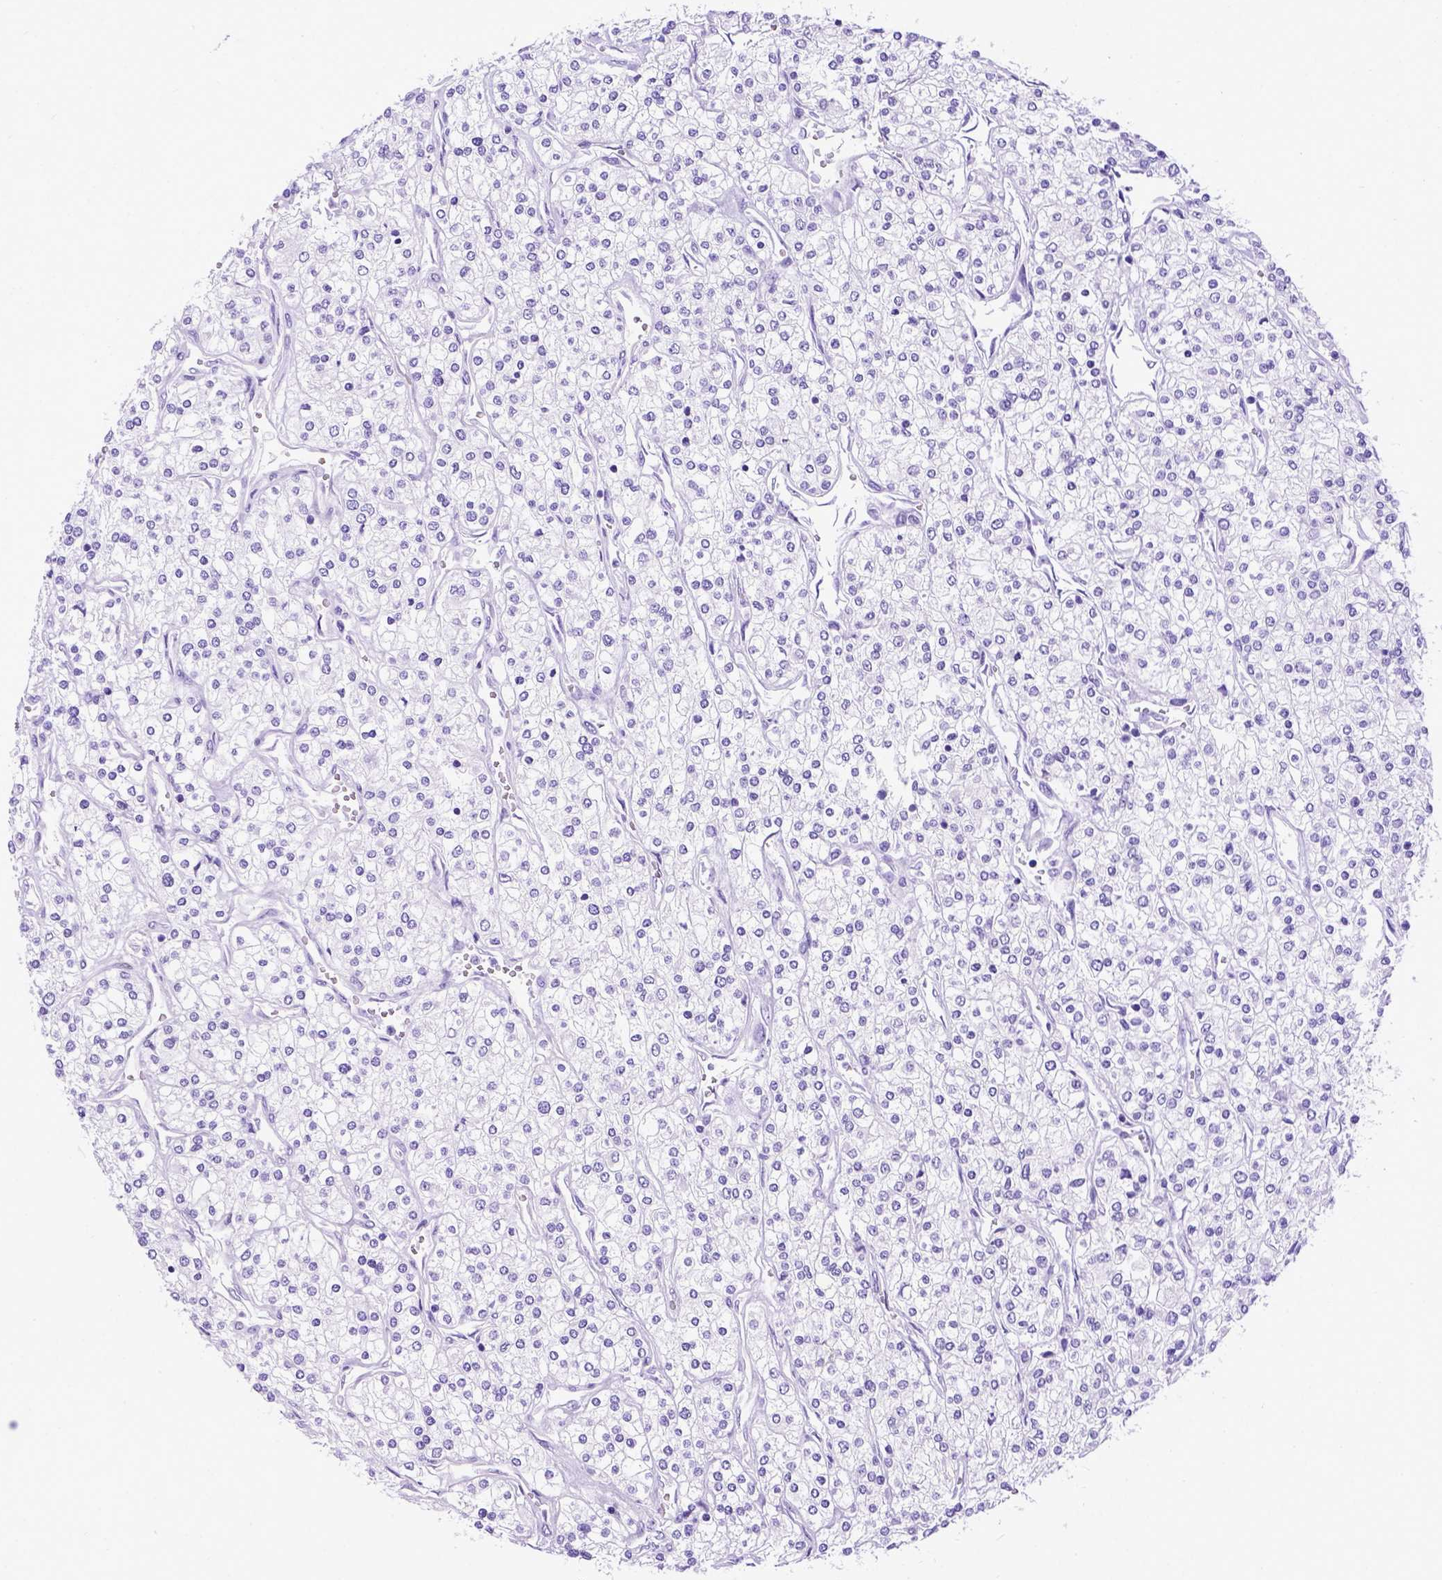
{"staining": {"intensity": "negative", "quantity": "none", "location": "none"}, "tissue": "renal cancer", "cell_type": "Tumor cells", "image_type": "cancer", "snomed": [{"axis": "morphology", "description": "Adenocarcinoma, NOS"}, {"axis": "topography", "description": "Kidney"}], "caption": "A photomicrograph of renal adenocarcinoma stained for a protein shows no brown staining in tumor cells.", "gene": "MEOX2", "patient": {"sex": "male", "age": 80}}